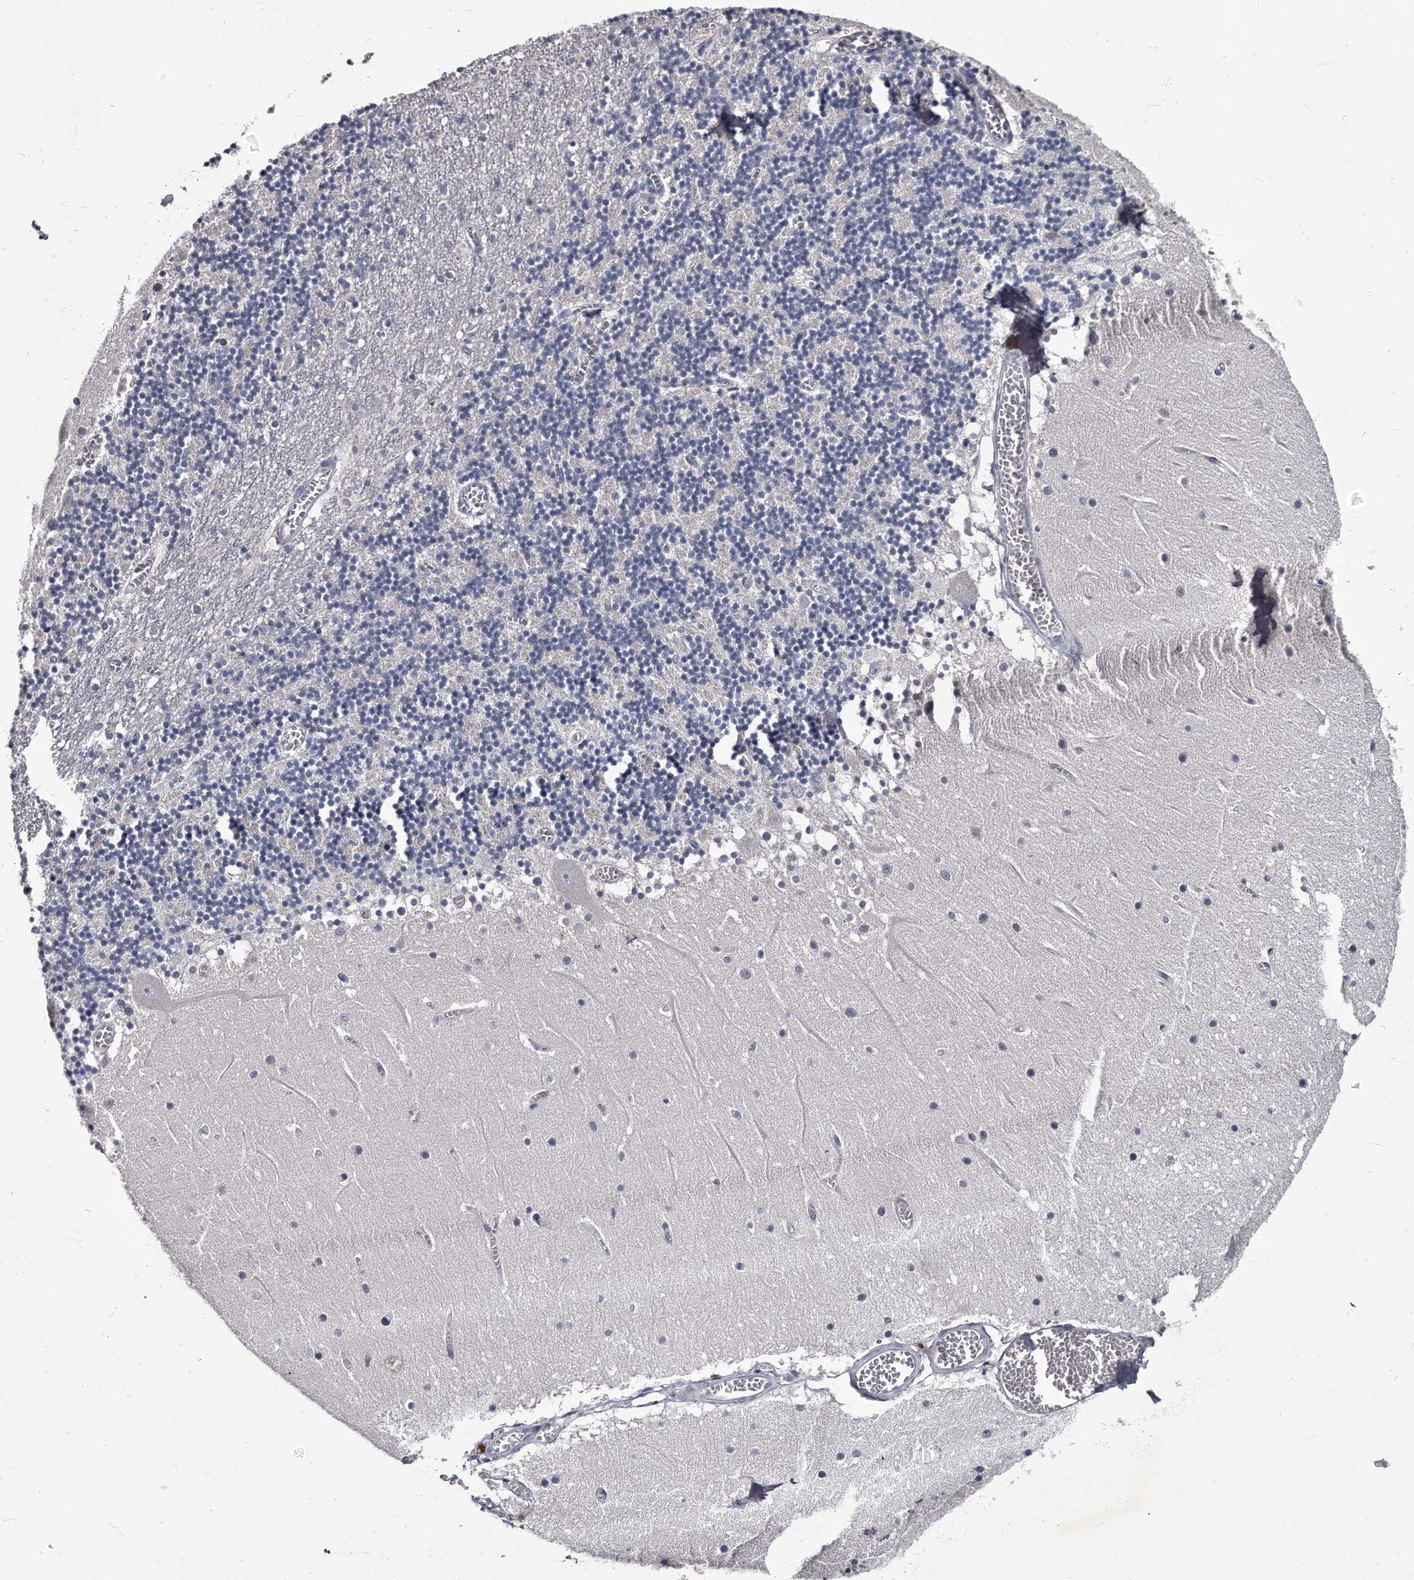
{"staining": {"intensity": "negative", "quantity": "none", "location": "none"}, "tissue": "cerebellum", "cell_type": "Cells in granular layer", "image_type": "normal", "snomed": [{"axis": "morphology", "description": "Normal tissue, NOS"}, {"axis": "topography", "description": "Cerebellum"}], "caption": "IHC of unremarkable human cerebellum shows no positivity in cells in granular layer. The staining was performed using DAB to visualize the protein expression in brown, while the nuclei were stained in blue with hematoxylin (Magnification: 20x).", "gene": "GAPVD1", "patient": {"sex": "female", "age": 28}}